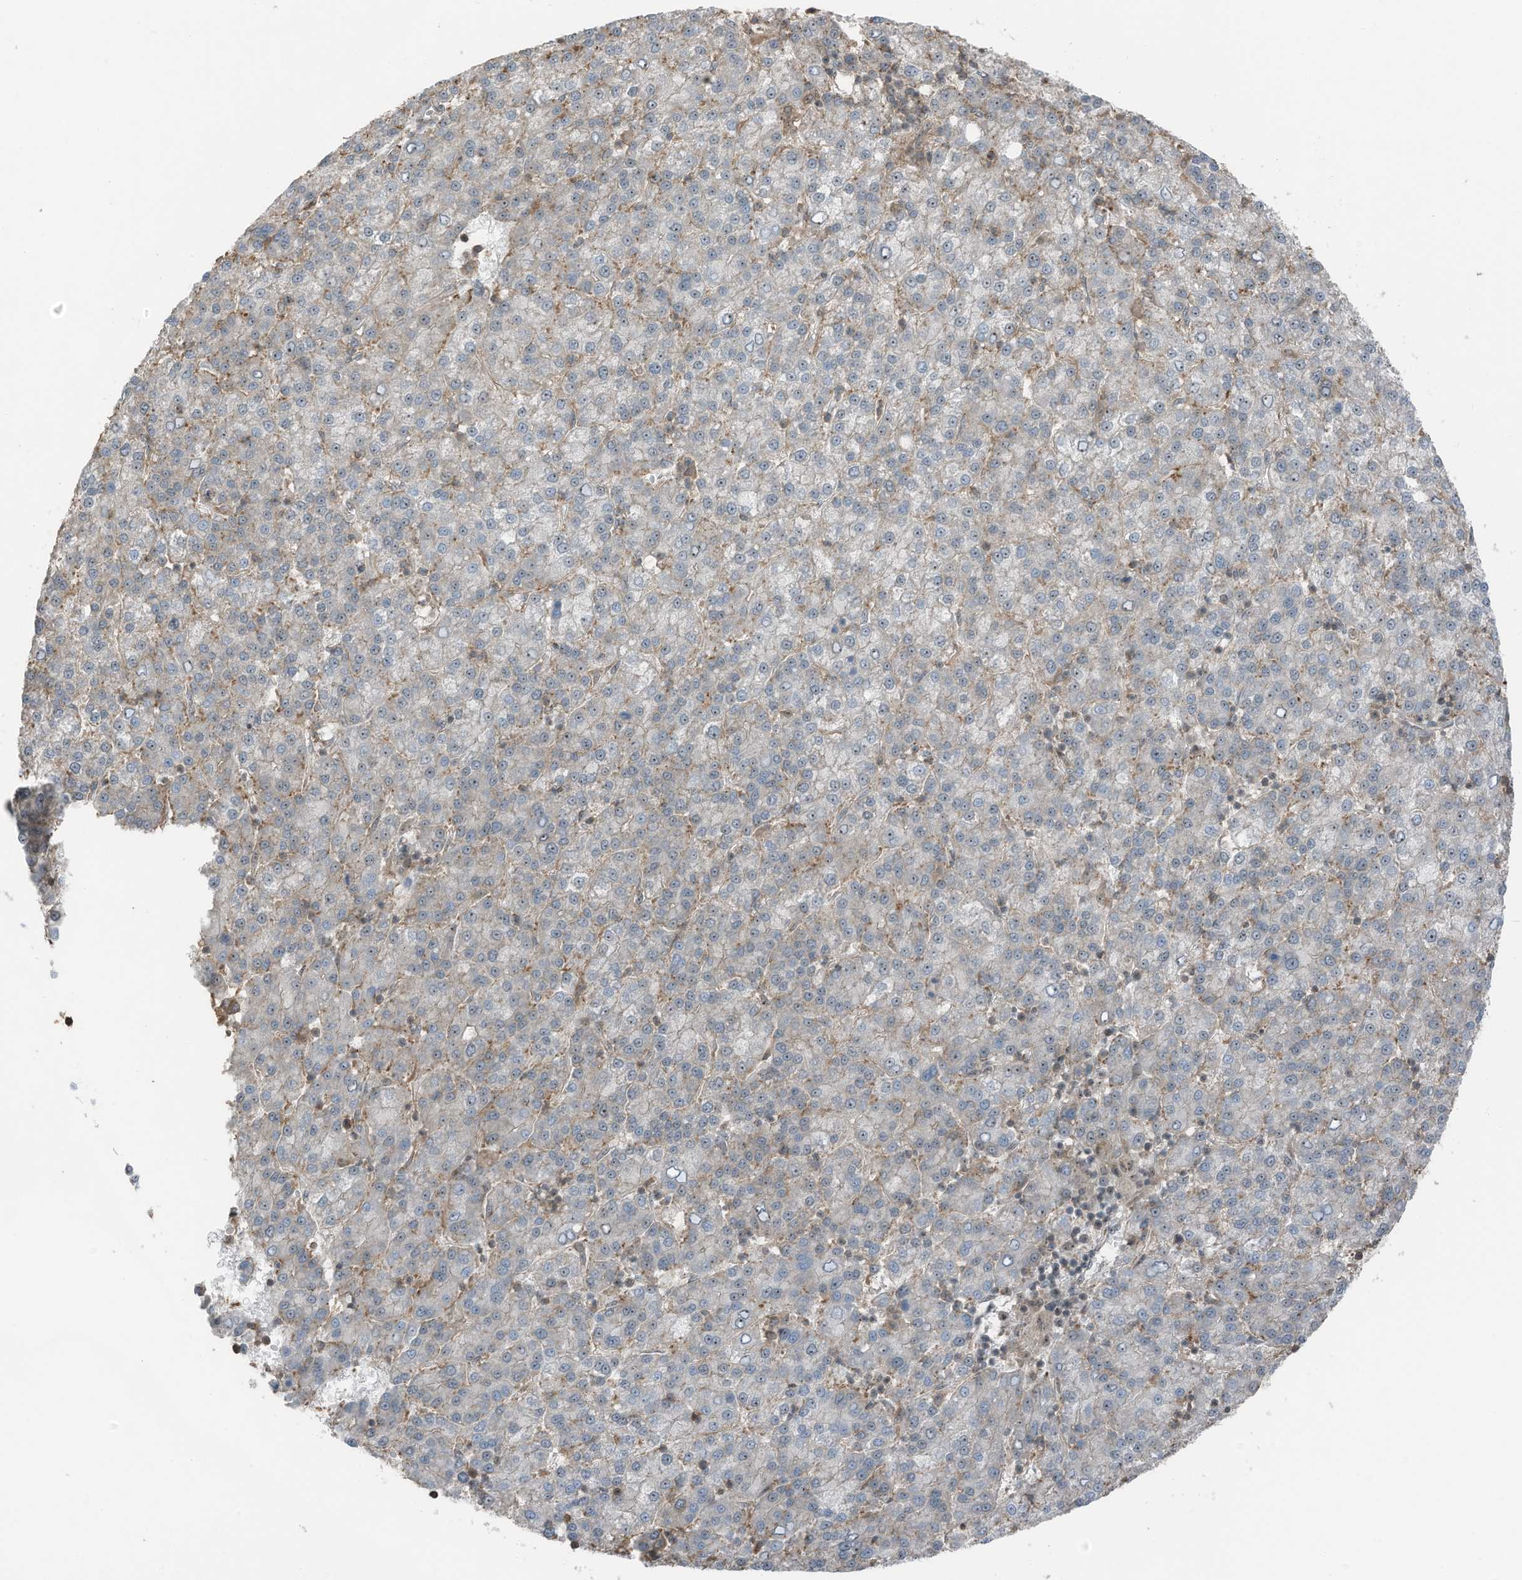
{"staining": {"intensity": "weak", "quantity": "25%-75%", "location": "nuclear"}, "tissue": "liver cancer", "cell_type": "Tumor cells", "image_type": "cancer", "snomed": [{"axis": "morphology", "description": "Carcinoma, Hepatocellular, NOS"}, {"axis": "topography", "description": "Liver"}], "caption": "This image displays liver cancer stained with IHC to label a protein in brown. The nuclear of tumor cells show weak positivity for the protein. Nuclei are counter-stained blue.", "gene": "UTP3", "patient": {"sex": "female", "age": 58}}